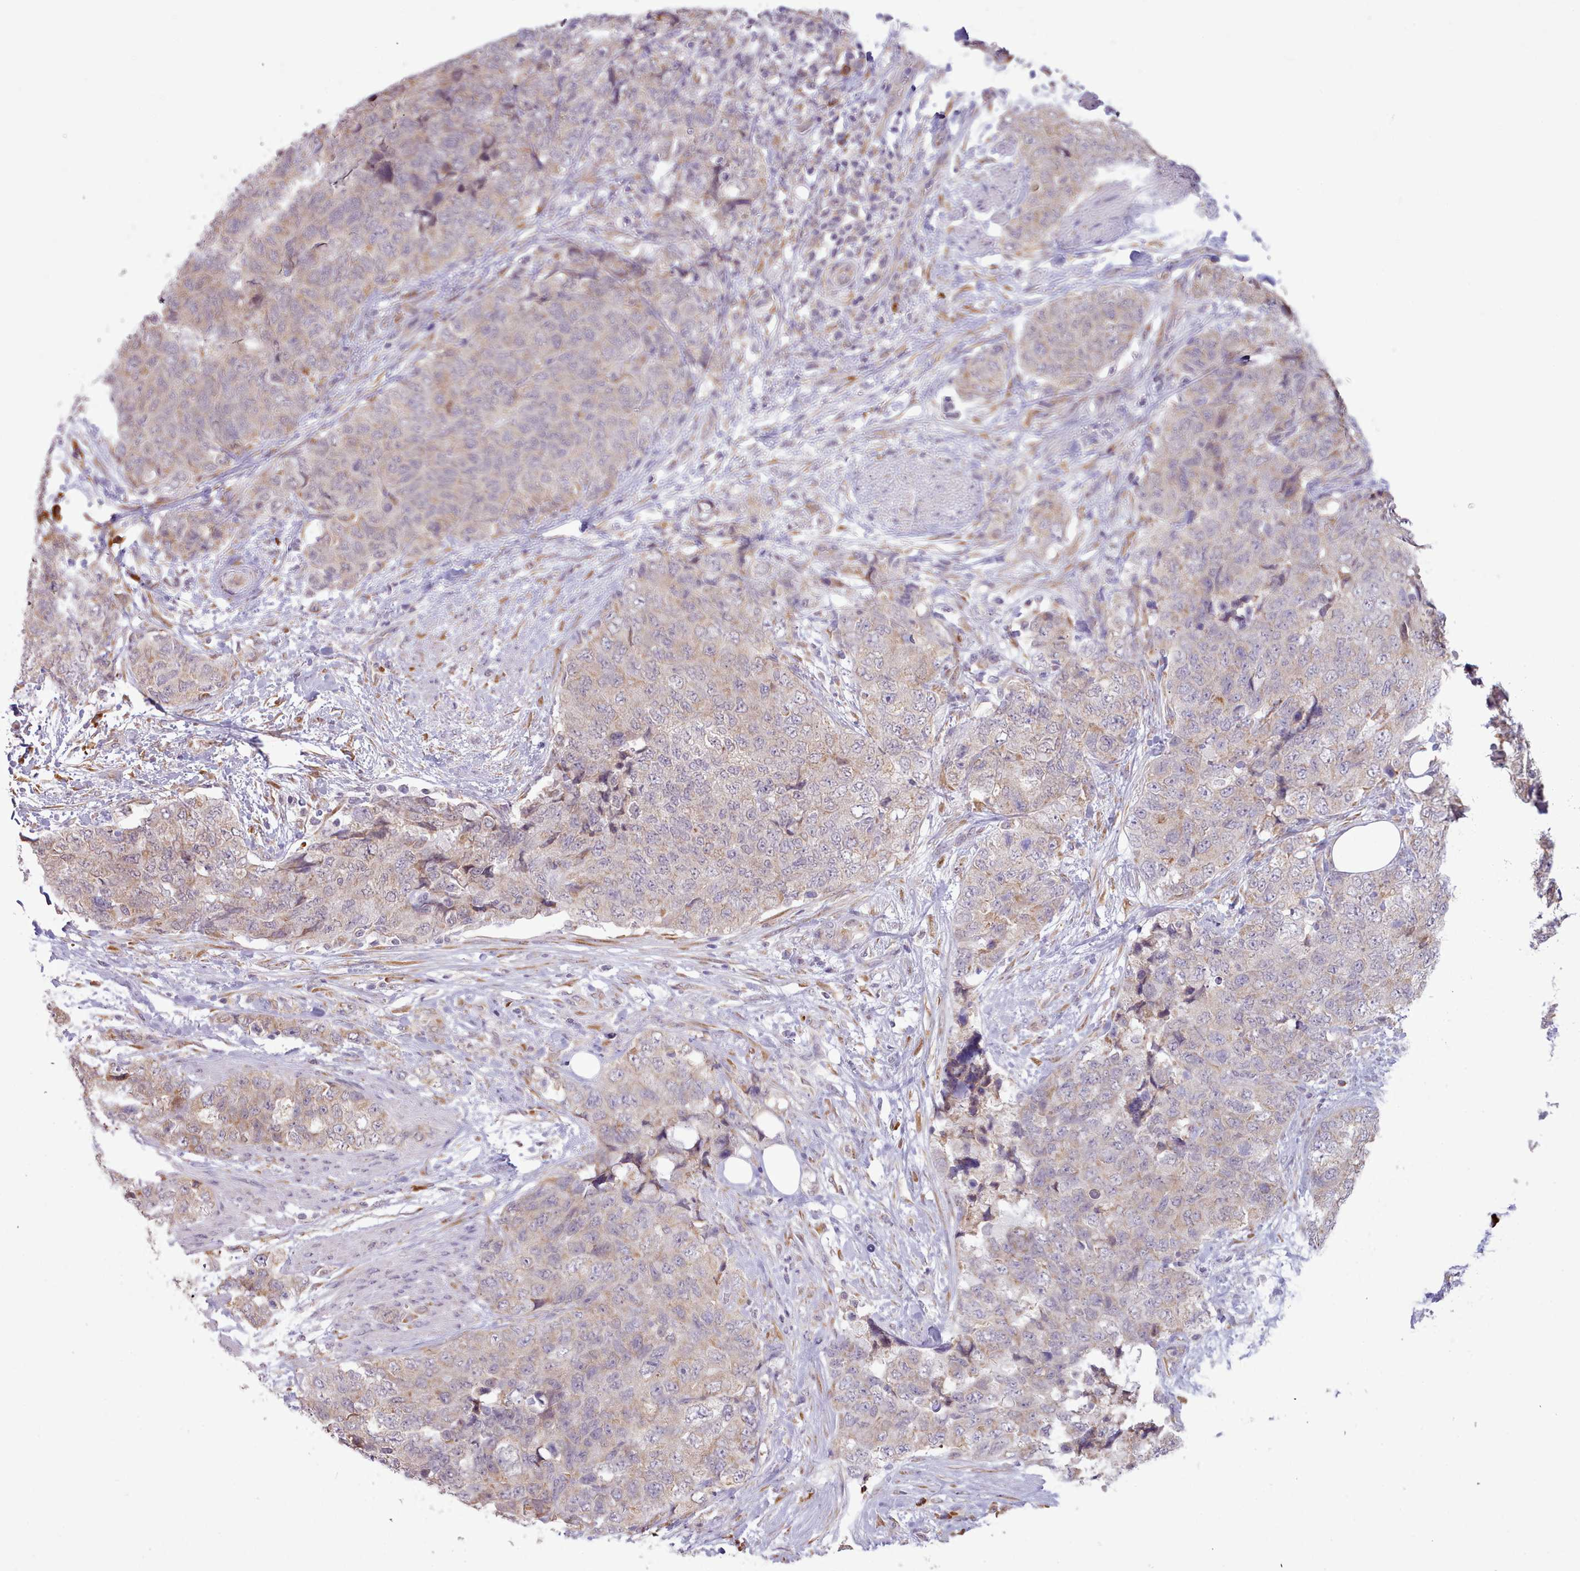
{"staining": {"intensity": "moderate", "quantity": "<25%", "location": "cytoplasmic/membranous"}, "tissue": "urothelial cancer", "cell_type": "Tumor cells", "image_type": "cancer", "snomed": [{"axis": "morphology", "description": "Urothelial carcinoma, High grade"}, {"axis": "topography", "description": "Urinary bladder"}], "caption": "Human urothelial cancer stained with a brown dye reveals moderate cytoplasmic/membranous positive positivity in about <25% of tumor cells.", "gene": "SEC61B", "patient": {"sex": "female", "age": 78}}